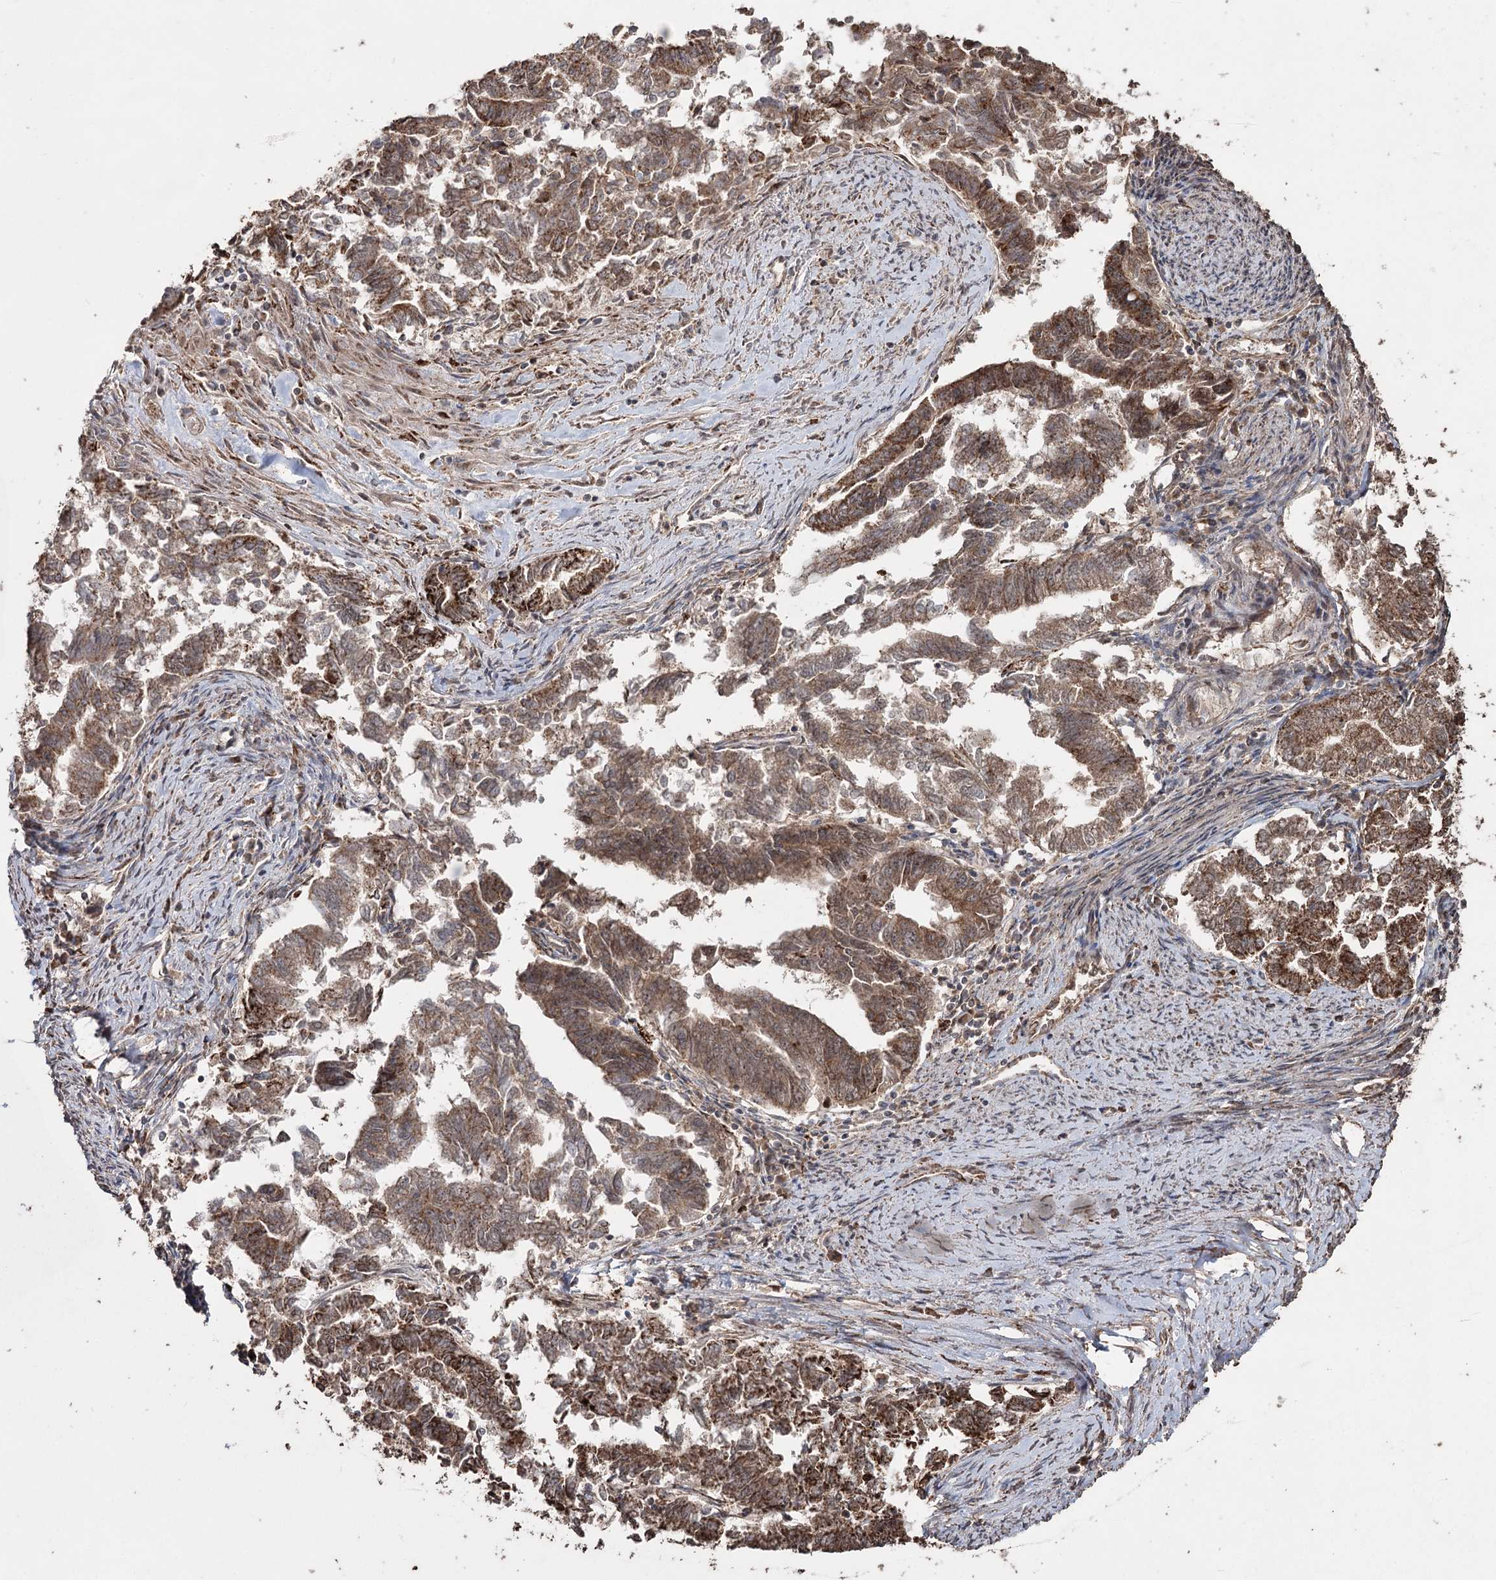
{"staining": {"intensity": "moderate", "quantity": ">75%", "location": "cytoplasmic/membranous"}, "tissue": "endometrial cancer", "cell_type": "Tumor cells", "image_type": "cancer", "snomed": [{"axis": "morphology", "description": "Adenocarcinoma, NOS"}, {"axis": "topography", "description": "Endometrium"}], "caption": "Immunohistochemistry (IHC) of endometrial adenocarcinoma reveals medium levels of moderate cytoplasmic/membranous positivity in approximately >75% of tumor cells.", "gene": "SLF2", "patient": {"sex": "female", "age": 79}}